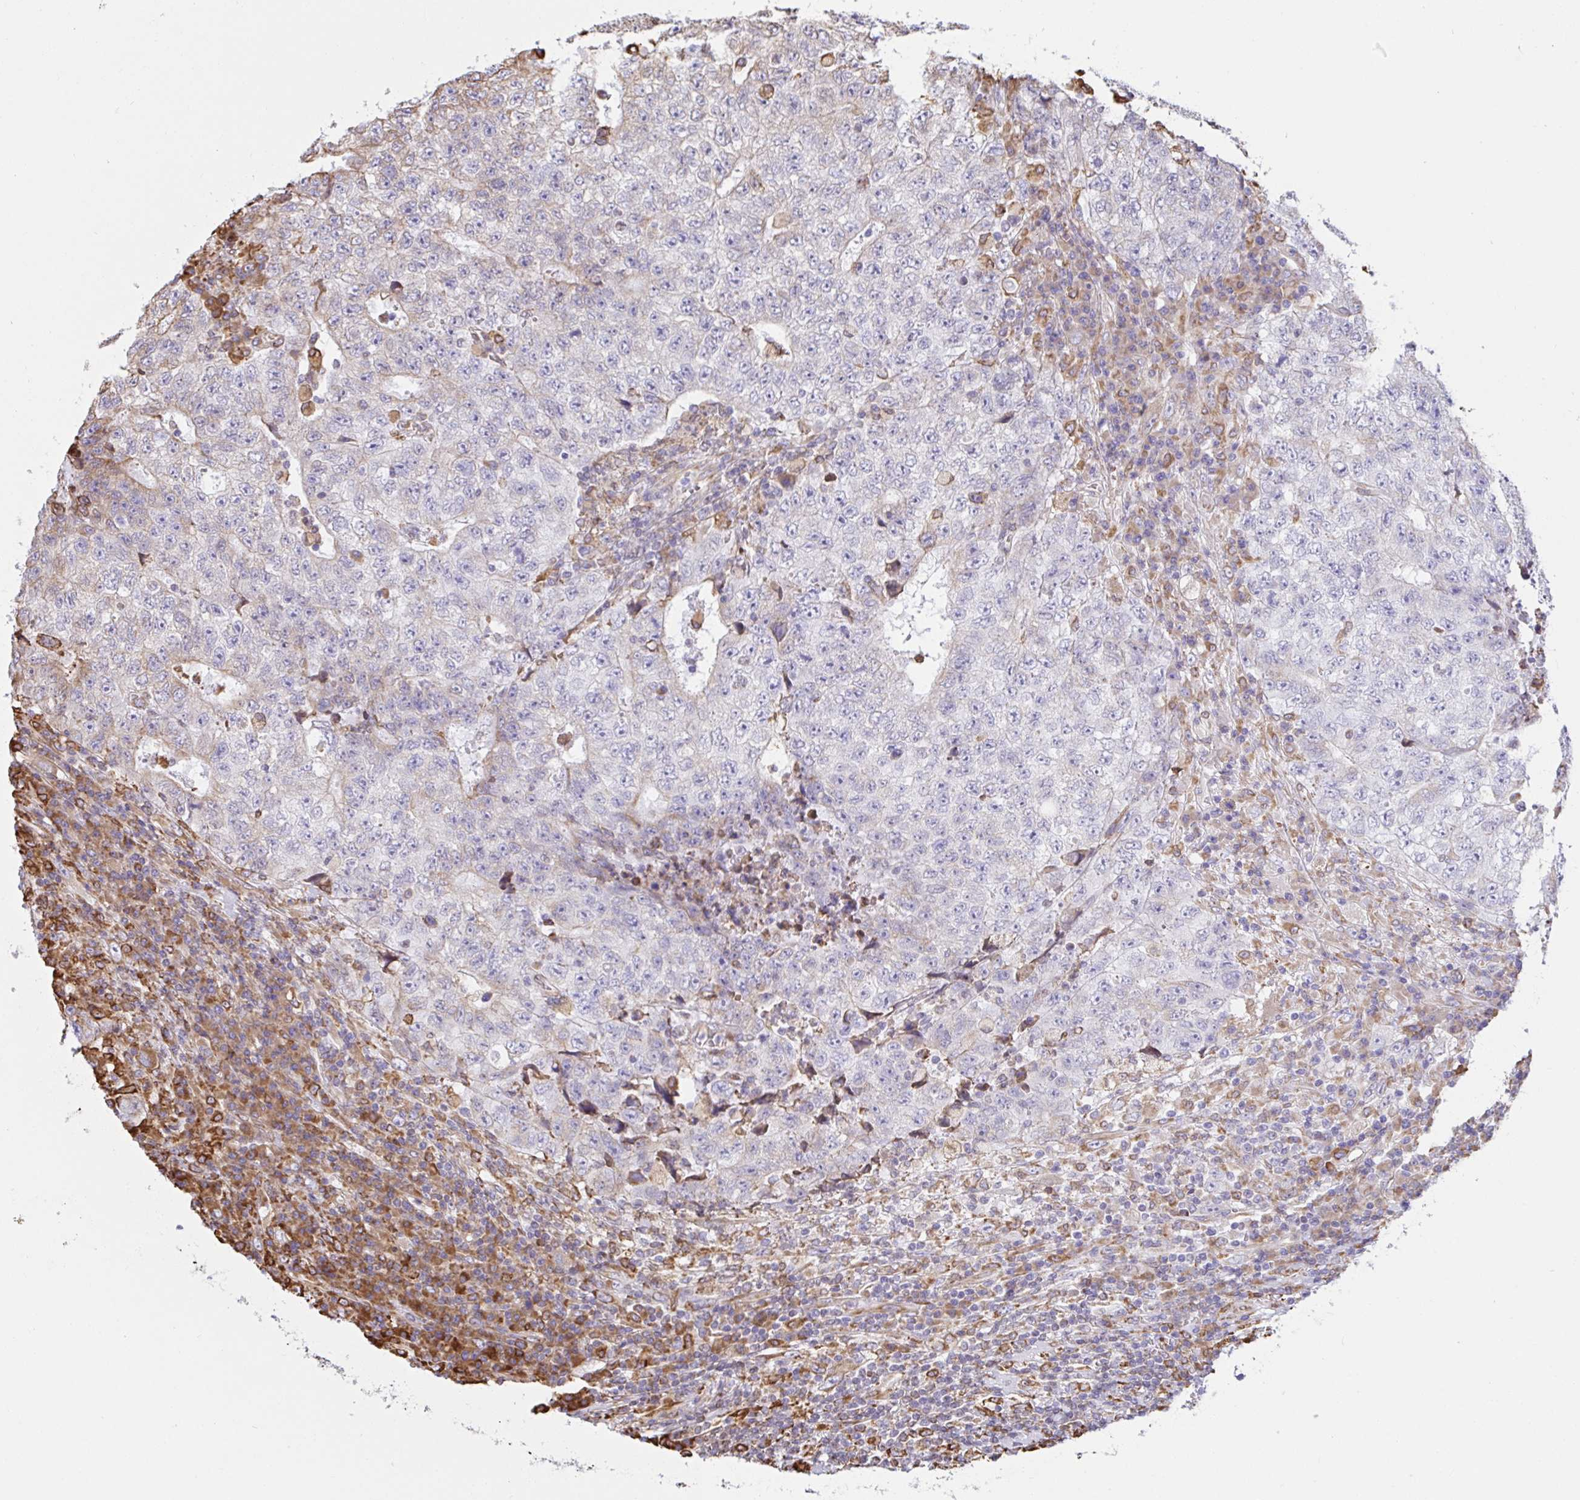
{"staining": {"intensity": "negative", "quantity": "none", "location": "none"}, "tissue": "testis cancer", "cell_type": "Tumor cells", "image_type": "cancer", "snomed": [{"axis": "morphology", "description": "Necrosis, NOS"}, {"axis": "morphology", "description": "Carcinoma, Embryonal, NOS"}, {"axis": "topography", "description": "Testis"}], "caption": "A photomicrograph of human embryonal carcinoma (testis) is negative for staining in tumor cells.", "gene": "CLGN", "patient": {"sex": "male", "age": 19}}